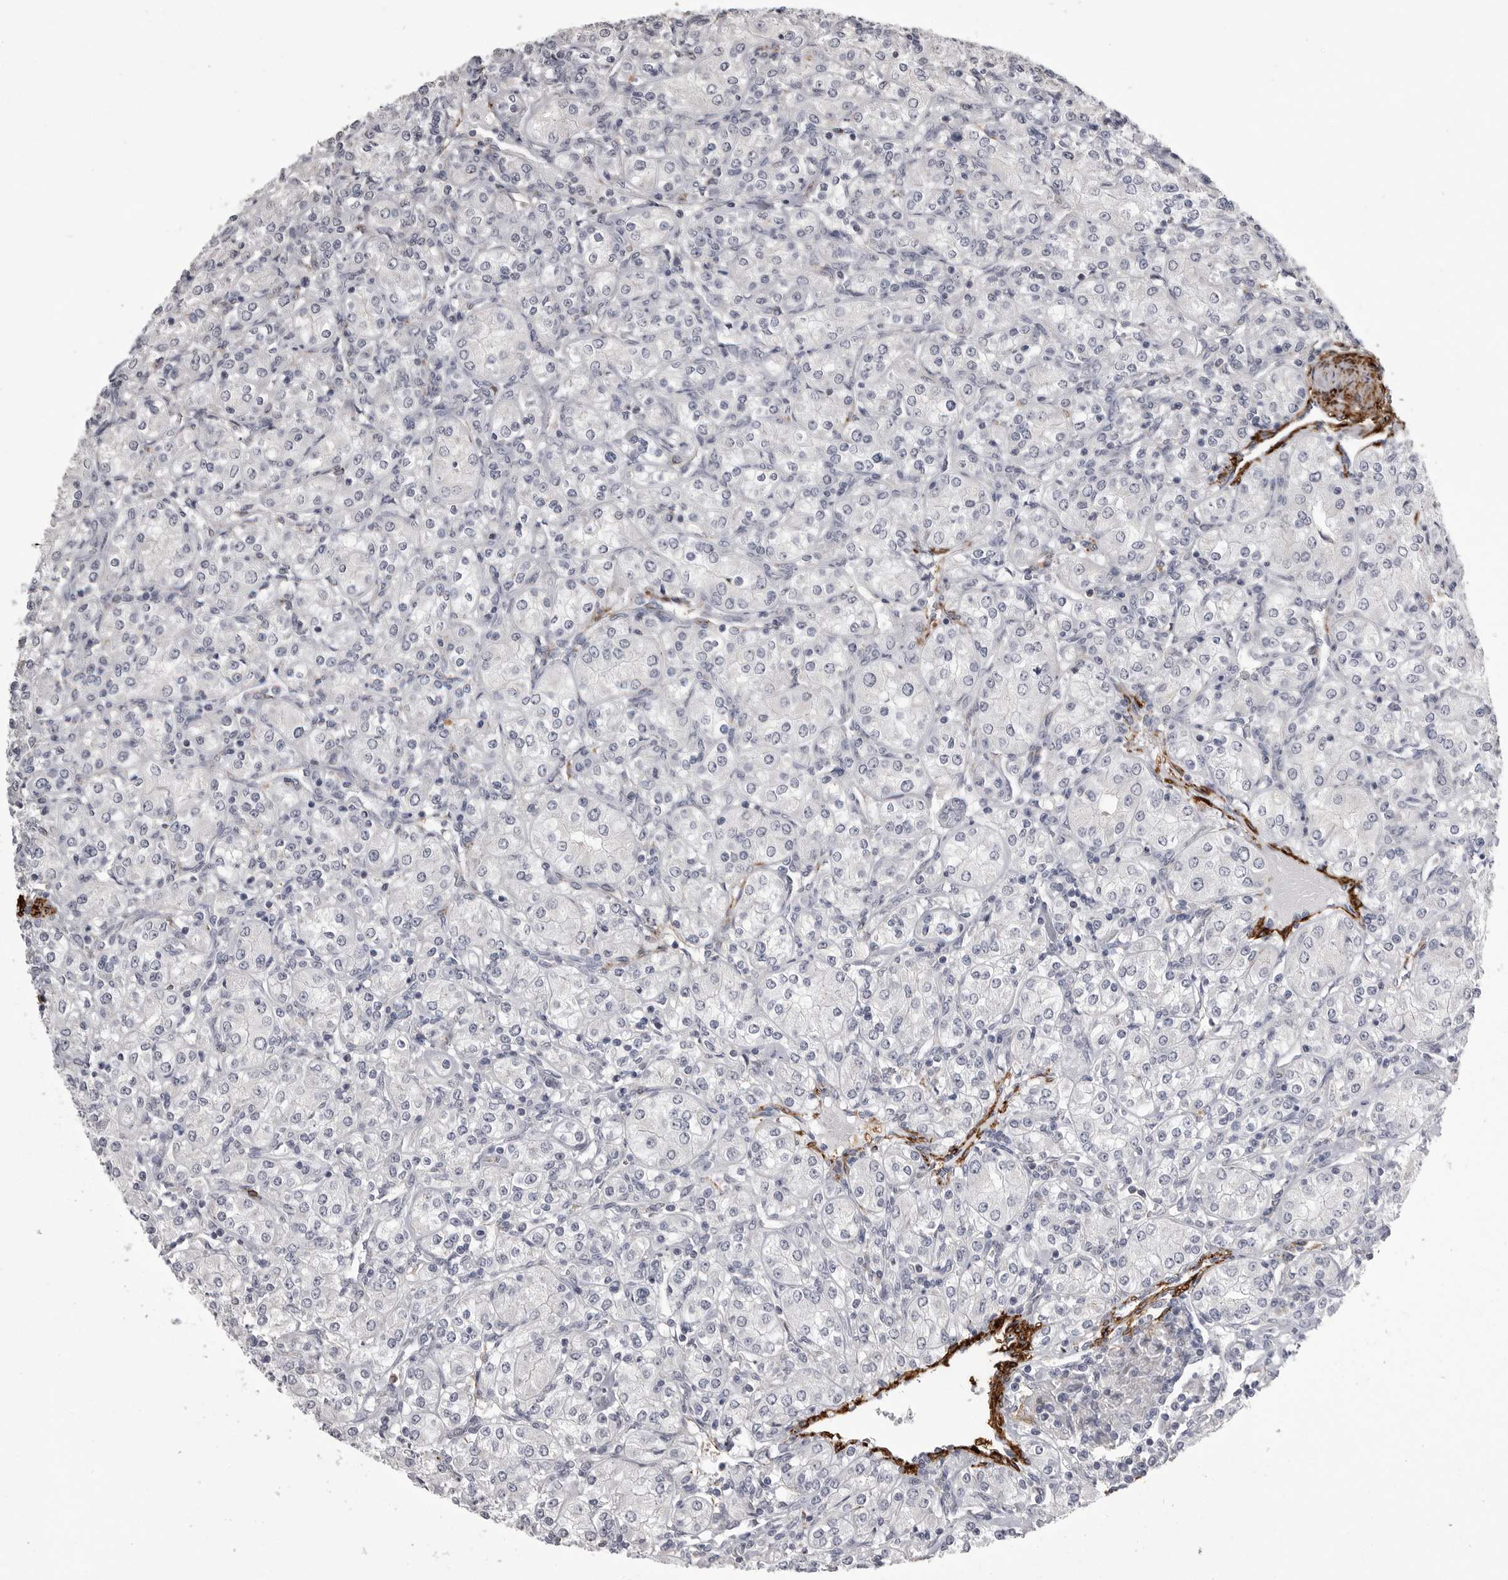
{"staining": {"intensity": "negative", "quantity": "none", "location": "none"}, "tissue": "renal cancer", "cell_type": "Tumor cells", "image_type": "cancer", "snomed": [{"axis": "morphology", "description": "Adenocarcinoma, NOS"}, {"axis": "topography", "description": "Kidney"}], "caption": "DAB immunohistochemical staining of adenocarcinoma (renal) displays no significant staining in tumor cells. The staining is performed using DAB (3,3'-diaminobenzidine) brown chromogen with nuclei counter-stained in using hematoxylin.", "gene": "AOC3", "patient": {"sex": "male", "age": 77}}